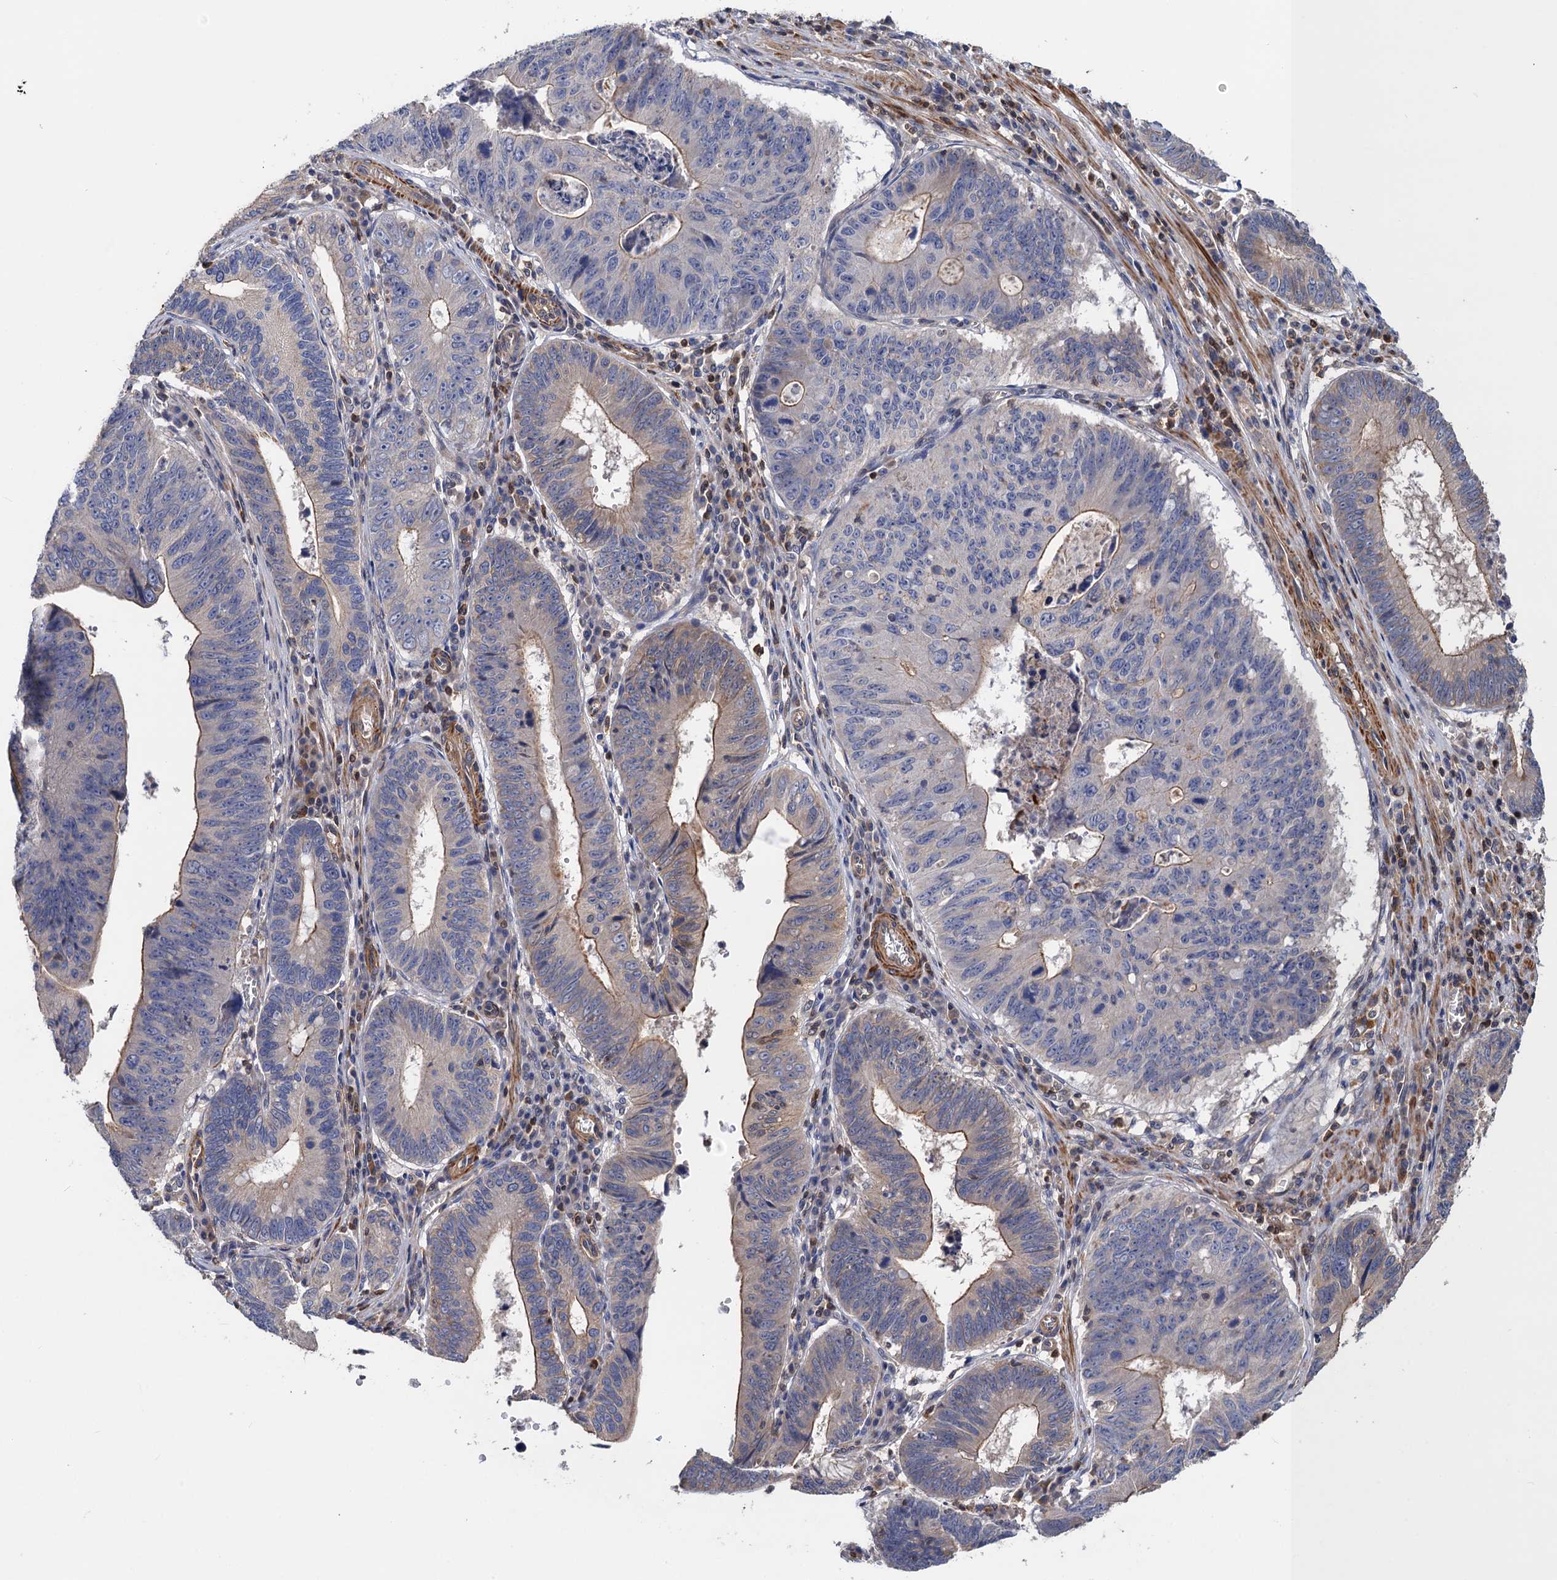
{"staining": {"intensity": "moderate", "quantity": "<25%", "location": "cytoplasmic/membranous"}, "tissue": "stomach cancer", "cell_type": "Tumor cells", "image_type": "cancer", "snomed": [{"axis": "morphology", "description": "Adenocarcinoma, NOS"}, {"axis": "topography", "description": "Stomach"}], "caption": "The image reveals immunohistochemical staining of adenocarcinoma (stomach). There is moderate cytoplasmic/membranous expression is appreciated in approximately <25% of tumor cells.", "gene": "DGKA", "patient": {"sex": "male", "age": 59}}